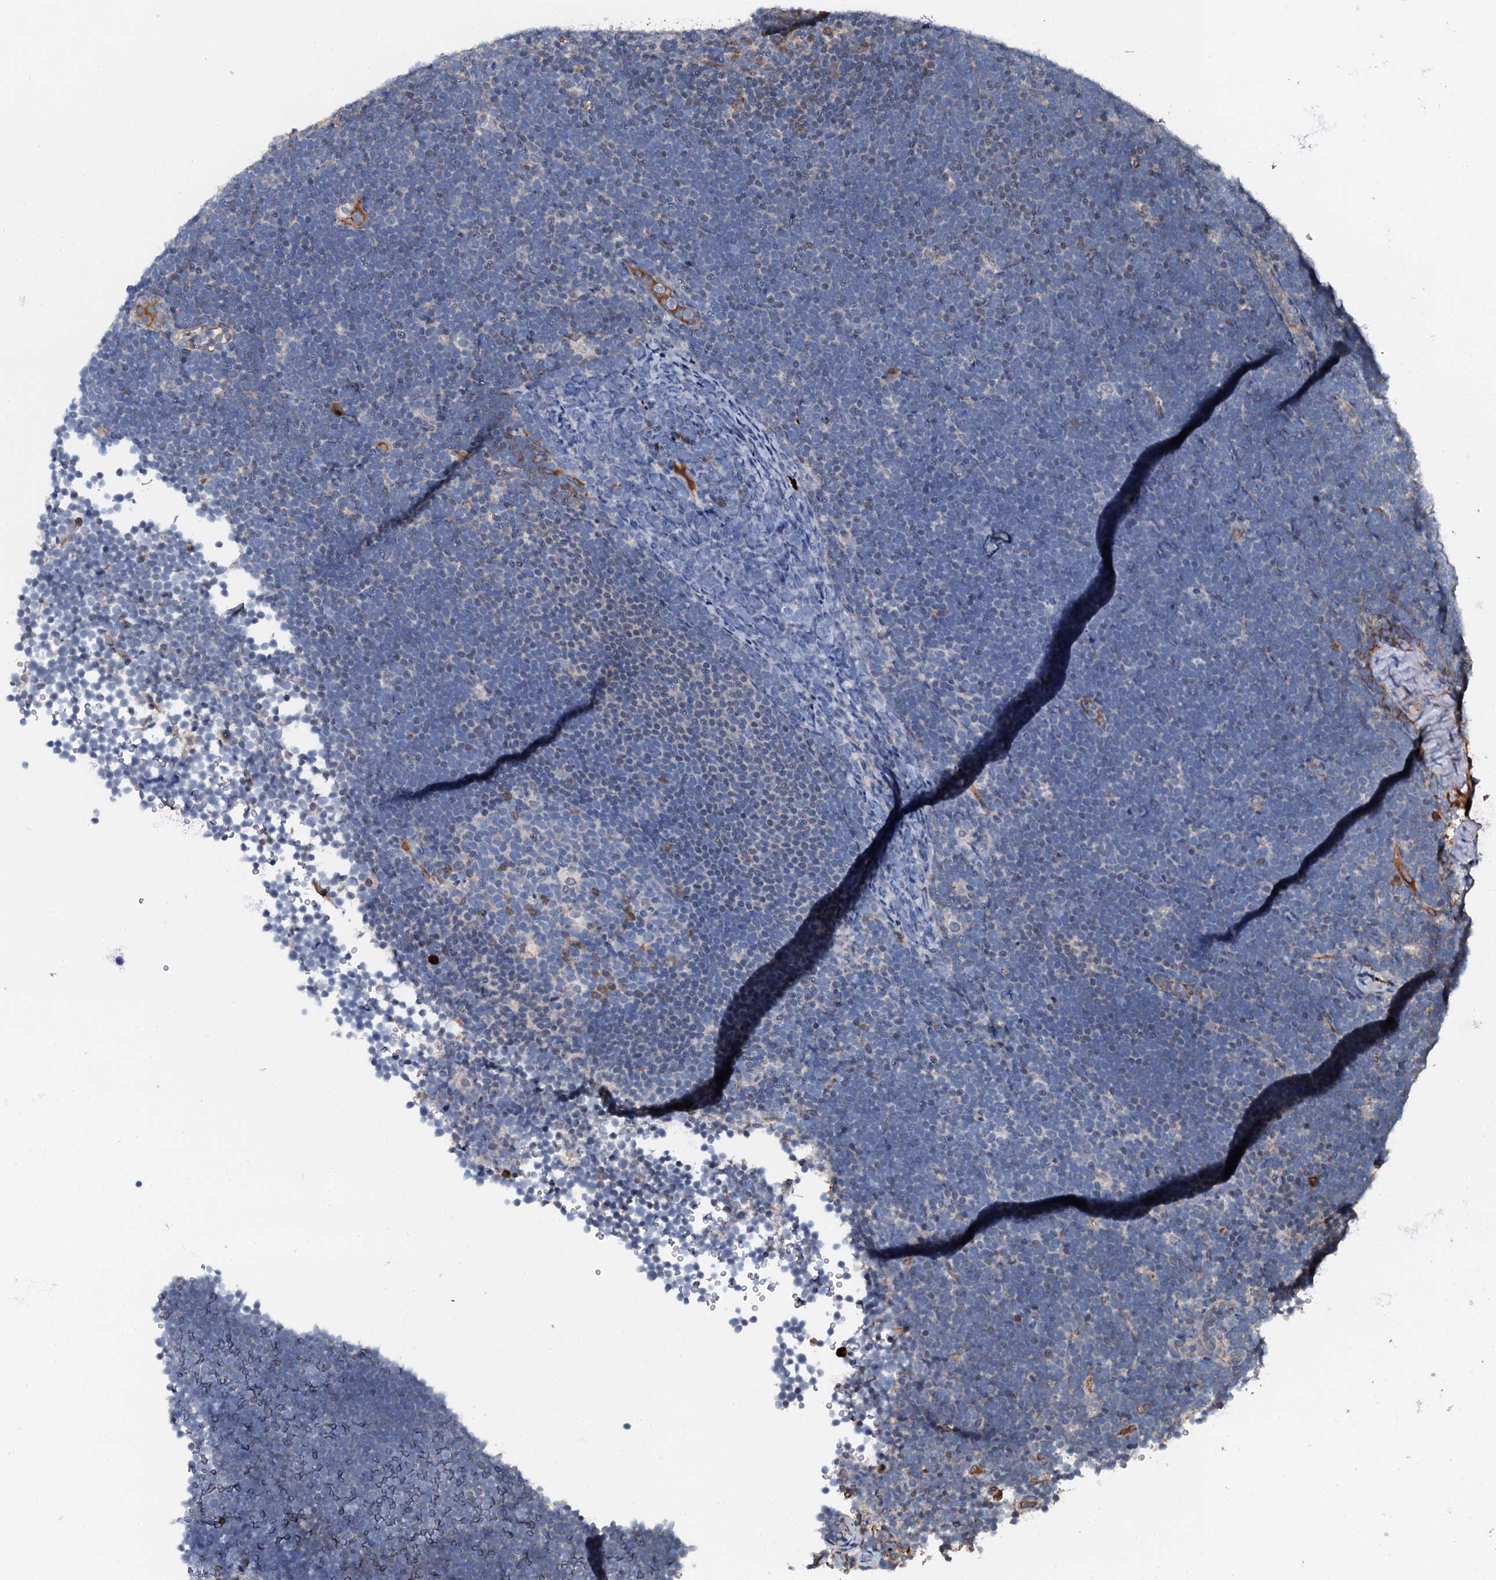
{"staining": {"intensity": "negative", "quantity": "none", "location": "none"}, "tissue": "lymphoma", "cell_type": "Tumor cells", "image_type": "cancer", "snomed": [{"axis": "morphology", "description": "Malignant lymphoma, non-Hodgkin's type, High grade"}, {"axis": "topography", "description": "Lymph node"}], "caption": "Protein analysis of malignant lymphoma, non-Hodgkin's type (high-grade) shows no significant positivity in tumor cells. Brightfield microscopy of IHC stained with DAB (3,3'-diaminobenzidine) (brown) and hematoxylin (blue), captured at high magnification.", "gene": "LYG2", "patient": {"sex": "male", "age": 13}}